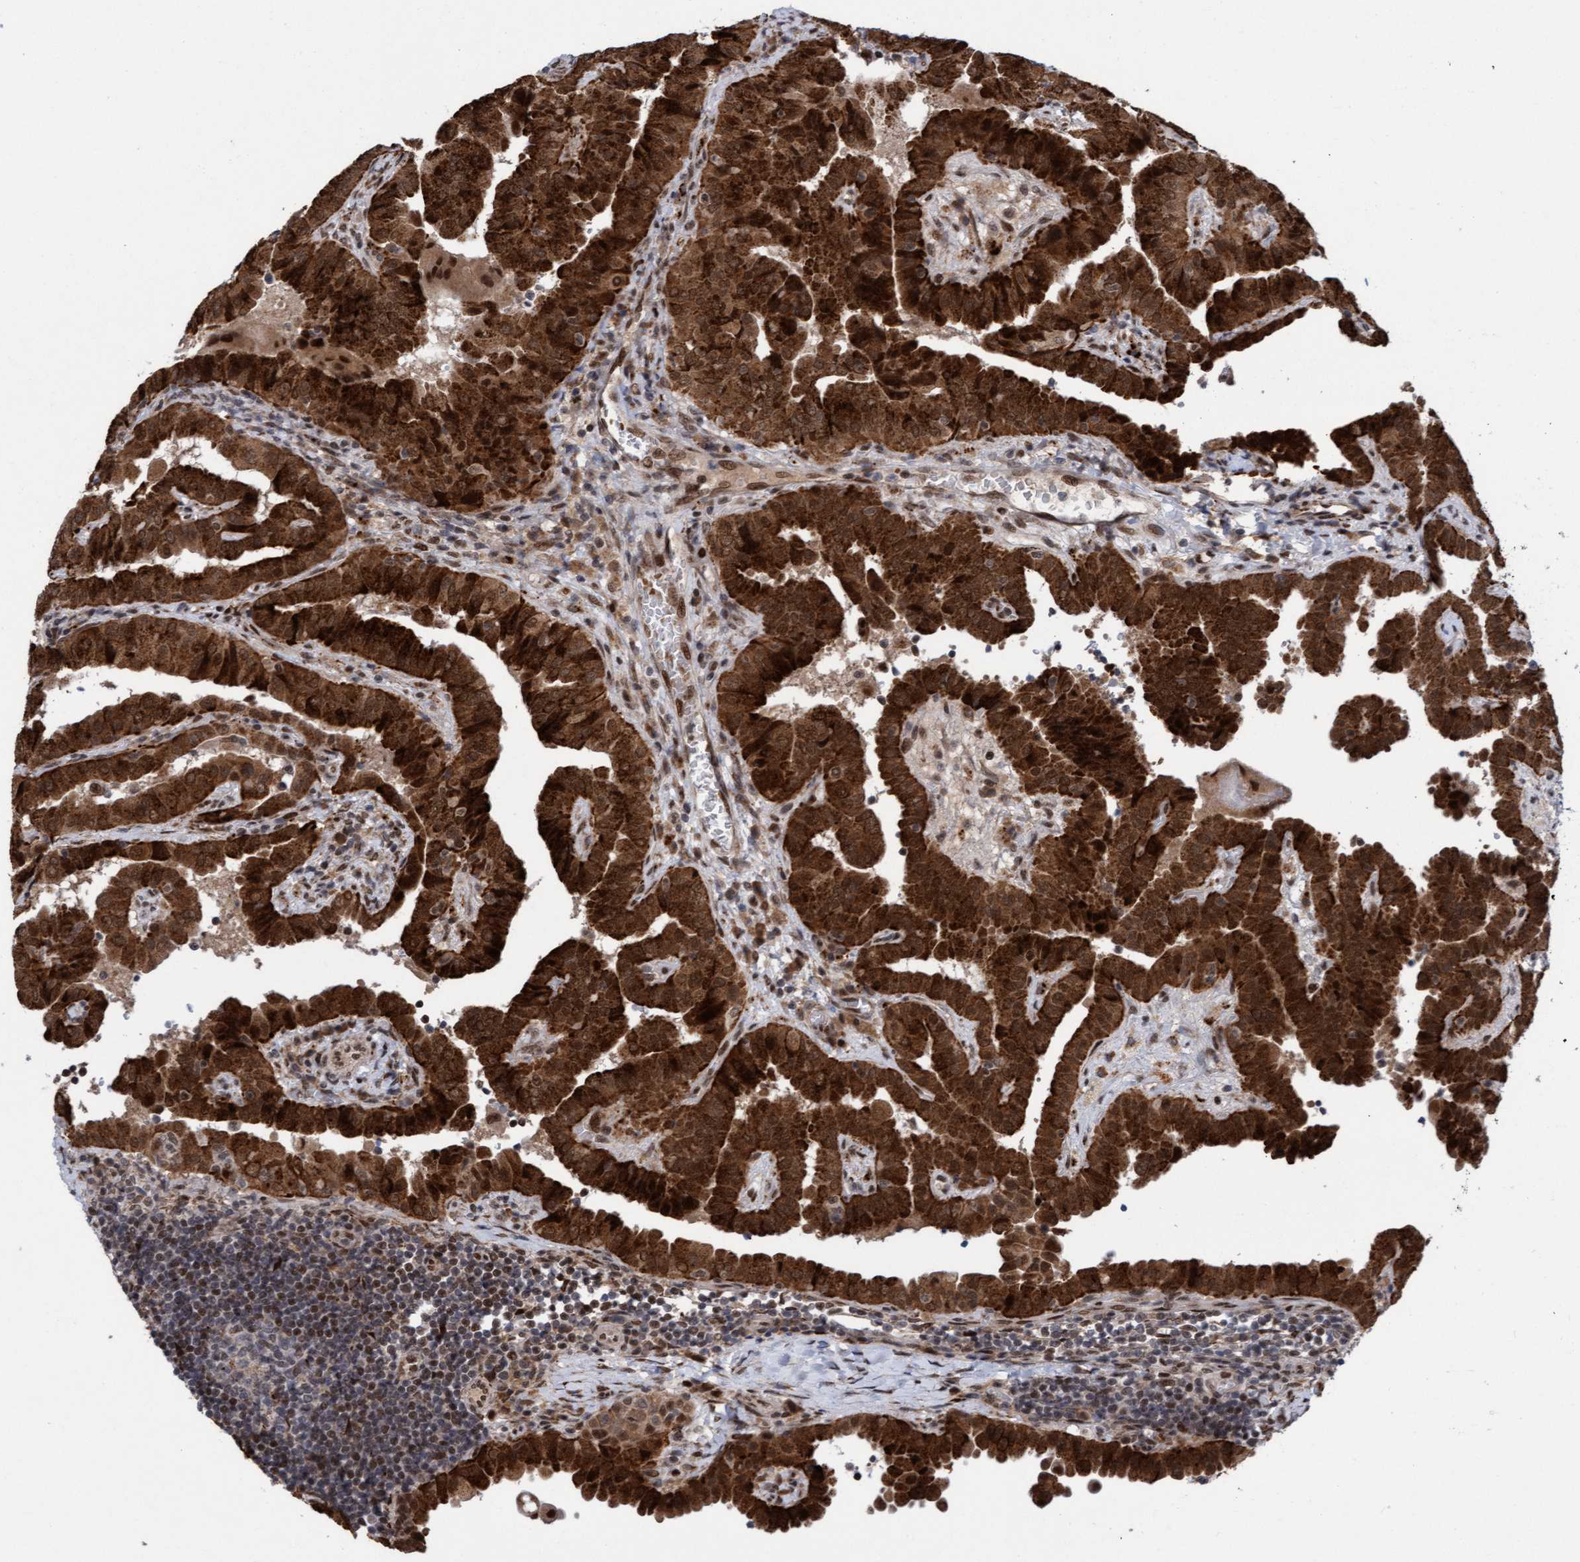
{"staining": {"intensity": "strong", "quantity": ">75%", "location": "cytoplasmic/membranous,nuclear"}, "tissue": "thyroid cancer", "cell_type": "Tumor cells", "image_type": "cancer", "snomed": [{"axis": "morphology", "description": "Papillary adenocarcinoma, NOS"}, {"axis": "topography", "description": "Thyroid gland"}], "caption": "Protein expression by immunohistochemistry exhibits strong cytoplasmic/membranous and nuclear staining in about >75% of tumor cells in thyroid papillary adenocarcinoma. (Stains: DAB (3,3'-diaminobenzidine) in brown, nuclei in blue, Microscopy: brightfield microscopy at high magnification).", "gene": "TANC2", "patient": {"sex": "male", "age": 33}}